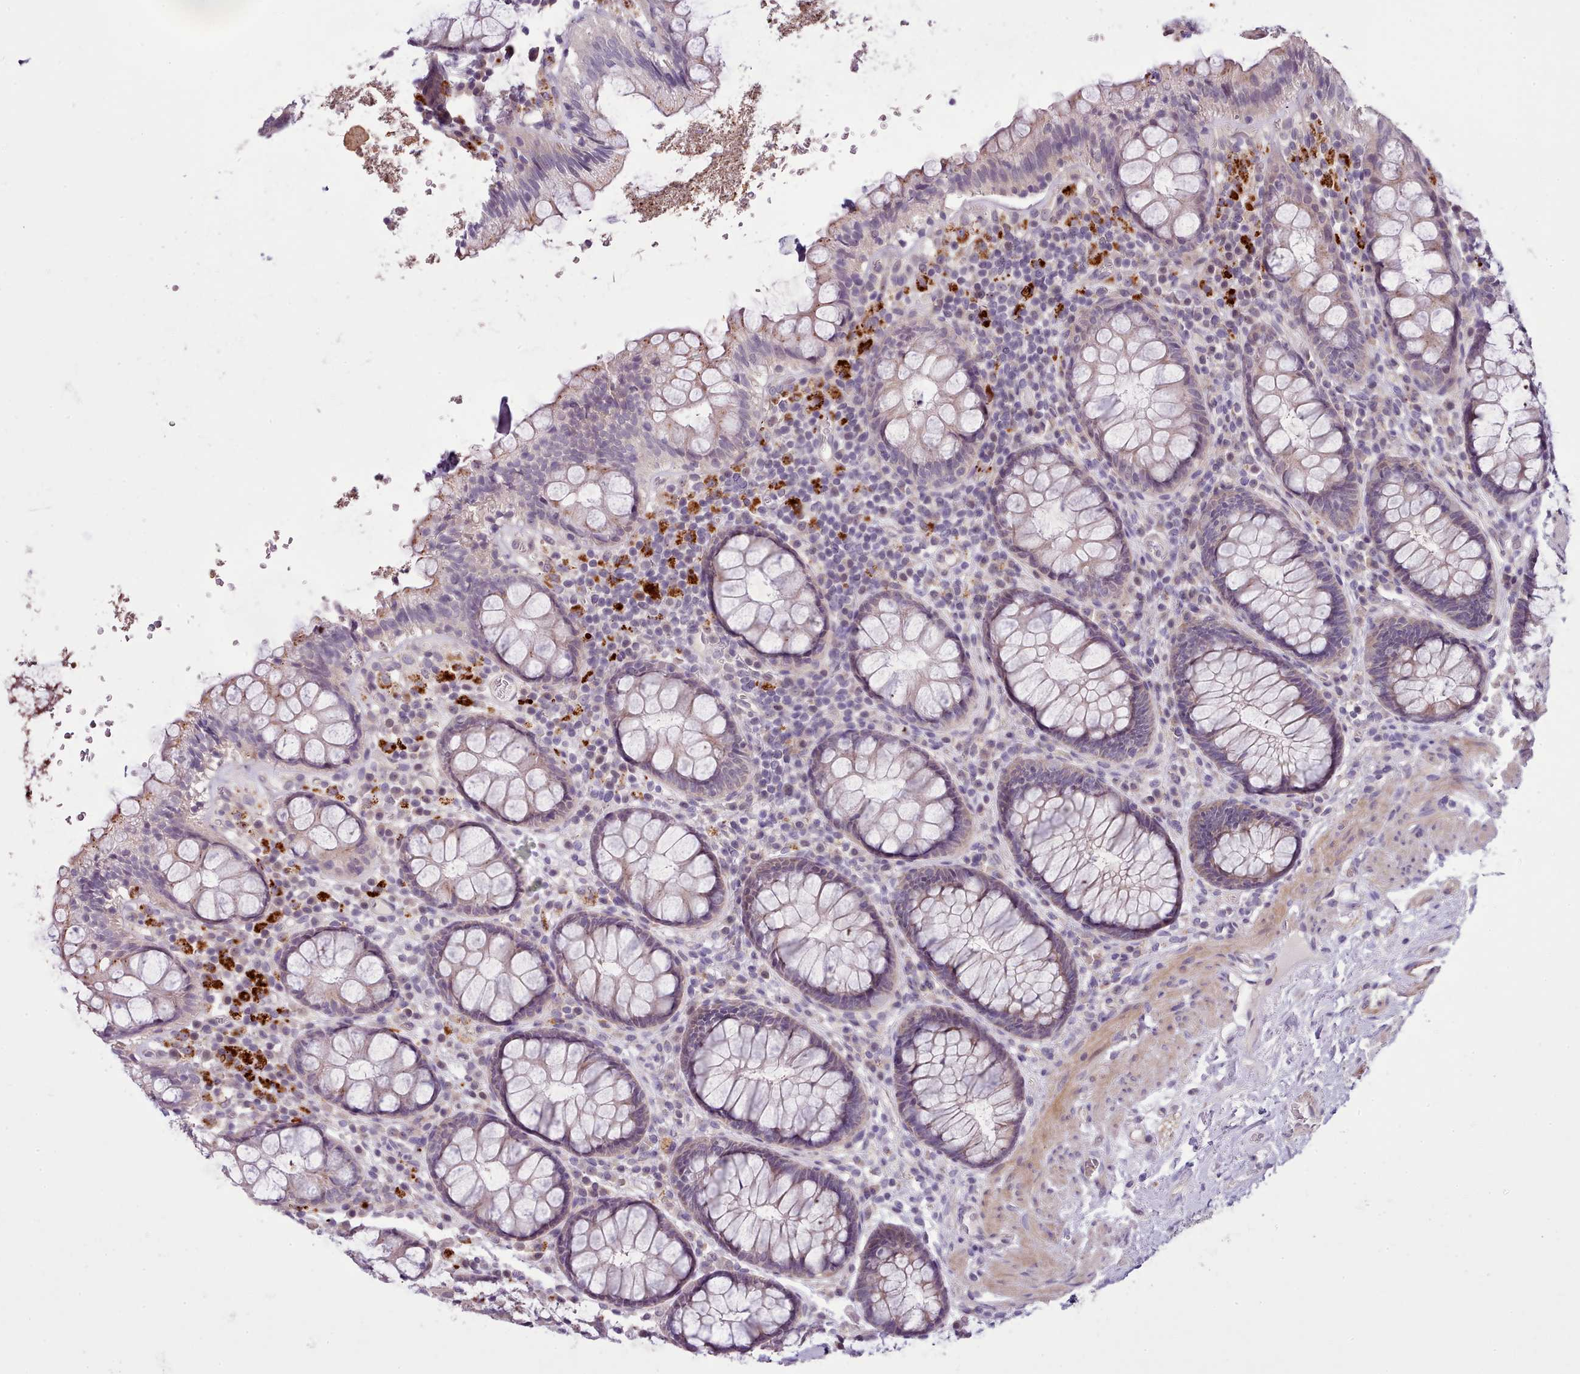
{"staining": {"intensity": "weak", "quantity": "25%-75%", "location": "cytoplasmic/membranous"}, "tissue": "rectum", "cell_type": "Glandular cells", "image_type": "normal", "snomed": [{"axis": "morphology", "description": "Normal tissue, NOS"}, {"axis": "topography", "description": "Rectum"}], "caption": "An immunohistochemistry (IHC) micrograph of normal tissue is shown. Protein staining in brown shows weak cytoplasmic/membranous positivity in rectum within glandular cells. The protein of interest is stained brown, and the nuclei are stained in blue (DAB (3,3'-diaminobenzidine) IHC with brightfield microscopy, high magnification).", "gene": "SETX", "patient": {"sex": "male", "age": 83}}